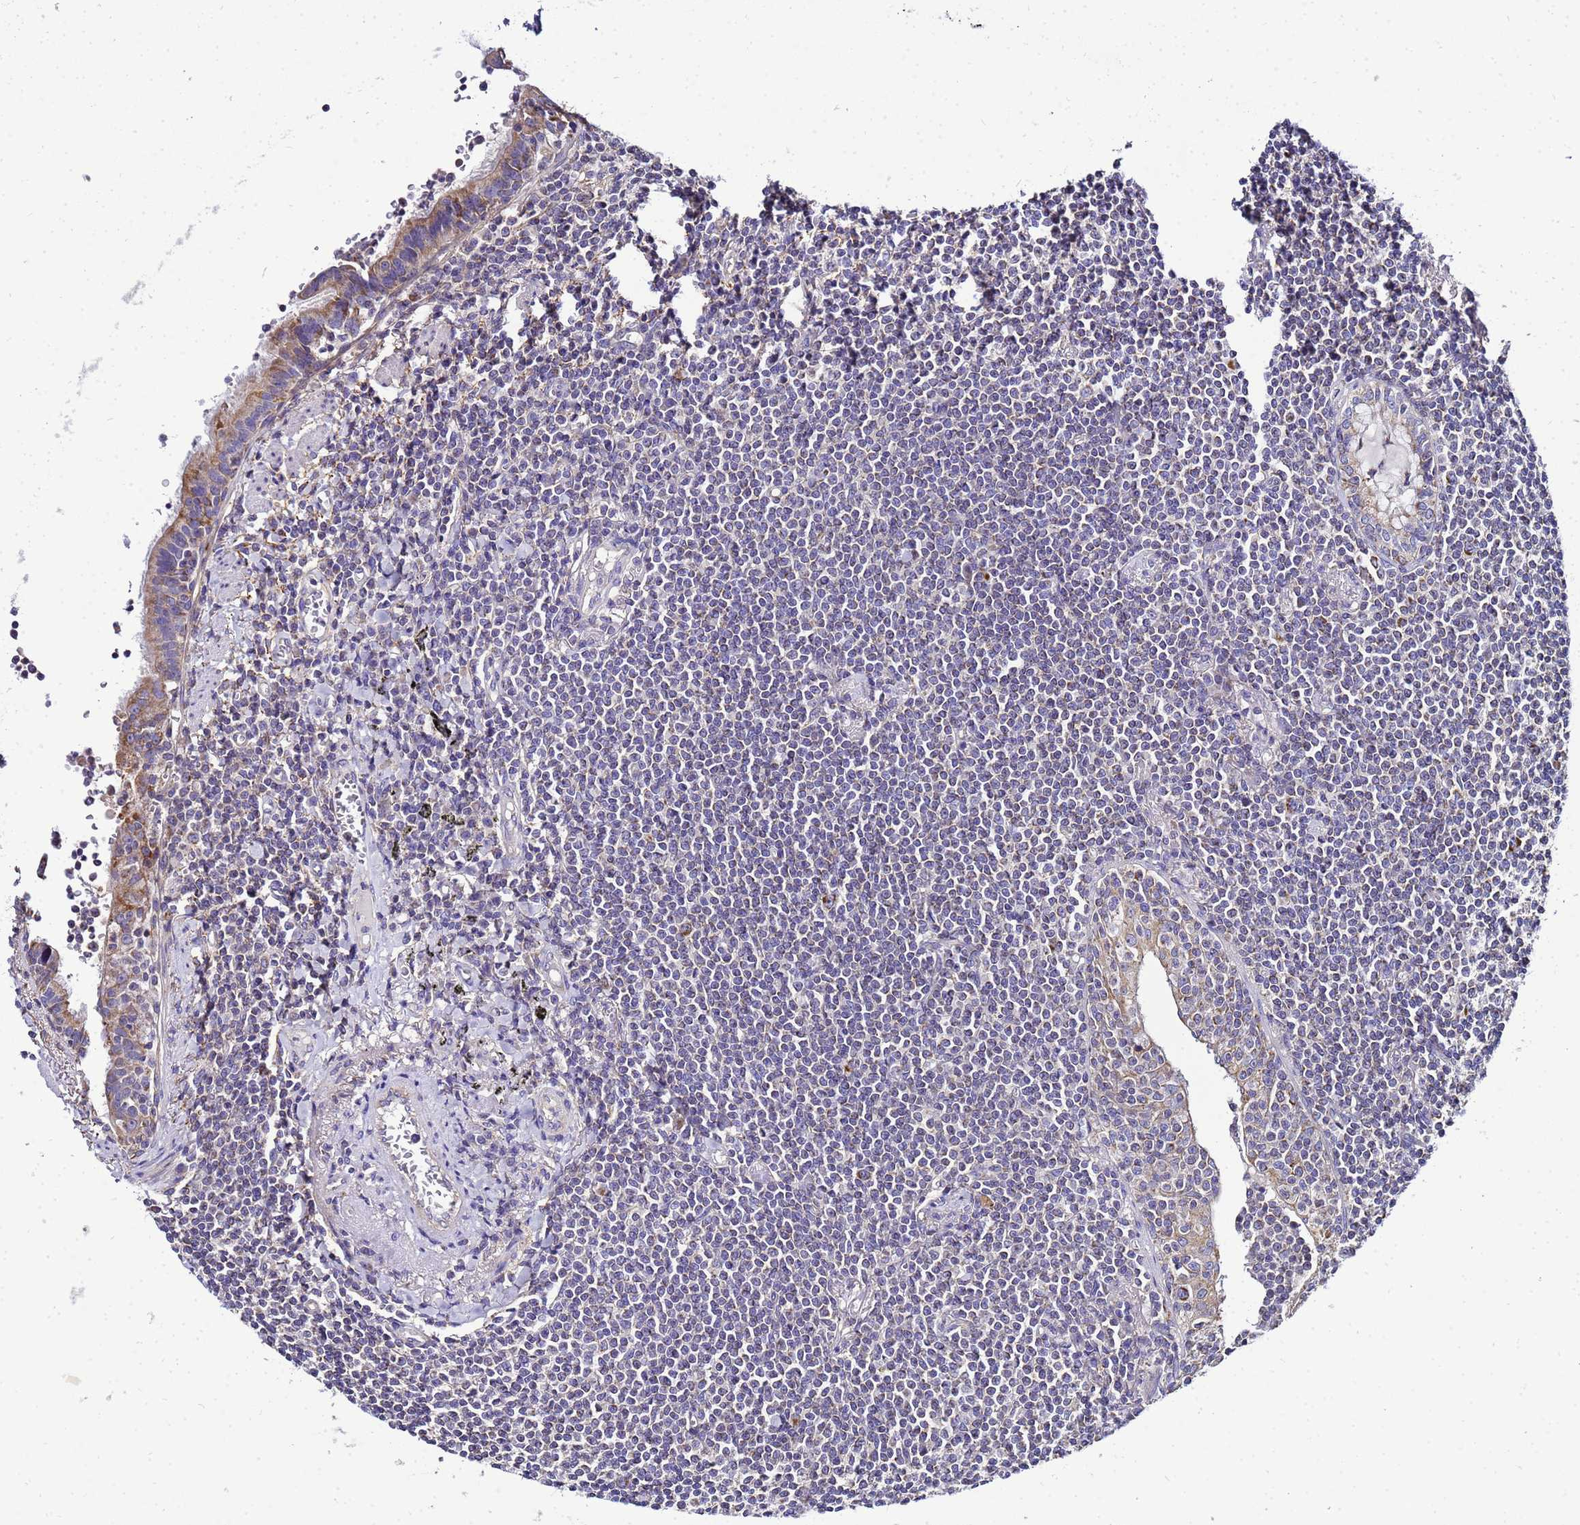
{"staining": {"intensity": "negative", "quantity": "none", "location": "none"}, "tissue": "lymphoma", "cell_type": "Tumor cells", "image_type": "cancer", "snomed": [{"axis": "morphology", "description": "Malignant lymphoma, non-Hodgkin's type, Low grade"}, {"axis": "topography", "description": "Lung"}], "caption": "A micrograph of lymphoma stained for a protein reveals no brown staining in tumor cells.", "gene": "HIGD2A", "patient": {"sex": "female", "age": 71}}